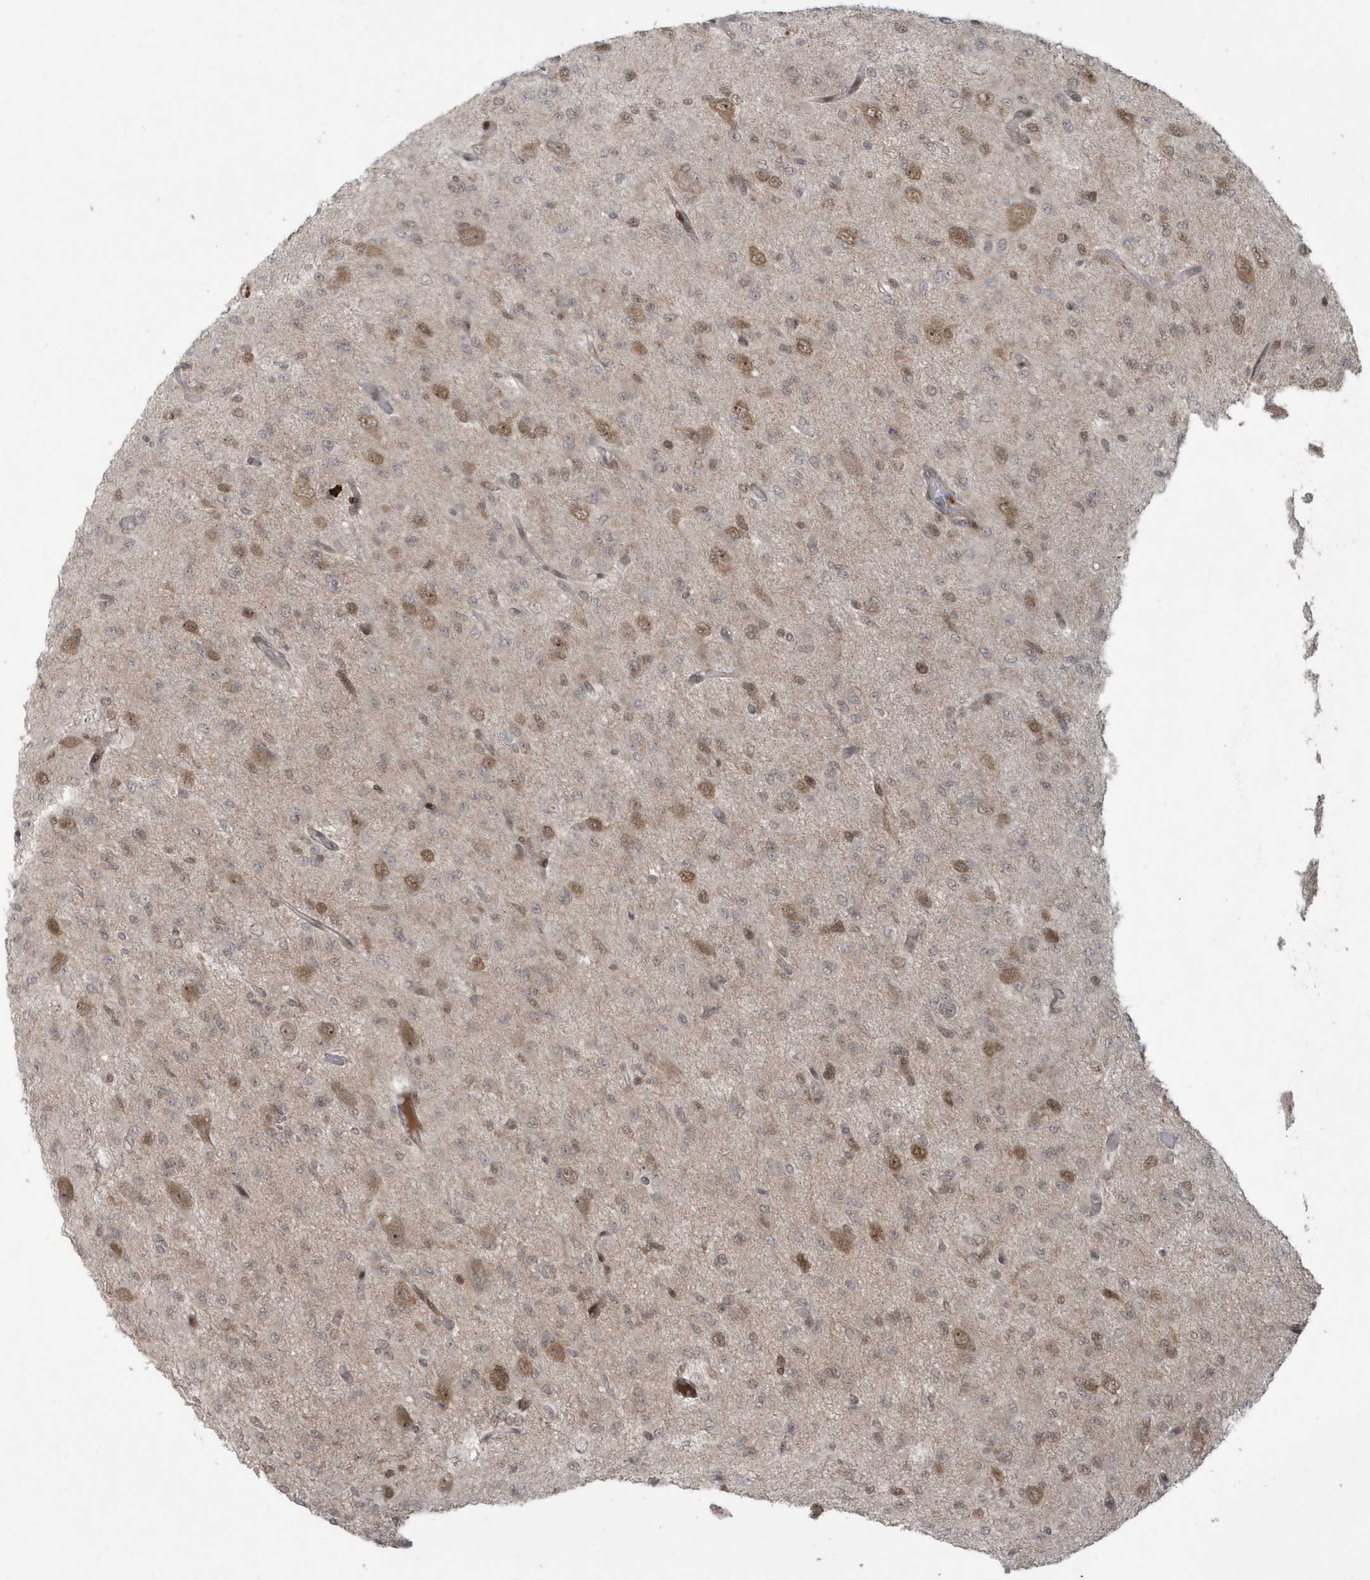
{"staining": {"intensity": "moderate", "quantity": "25%-75%", "location": "cytoplasmic/membranous,nuclear"}, "tissue": "glioma", "cell_type": "Tumor cells", "image_type": "cancer", "snomed": [{"axis": "morphology", "description": "Glioma, malignant, High grade"}, {"axis": "topography", "description": "Brain"}], "caption": "An IHC histopathology image of neoplastic tissue is shown. Protein staining in brown shows moderate cytoplasmic/membranous and nuclear positivity in glioma within tumor cells.", "gene": "C1orf52", "patient": {"sex": "female", "age": 59}}